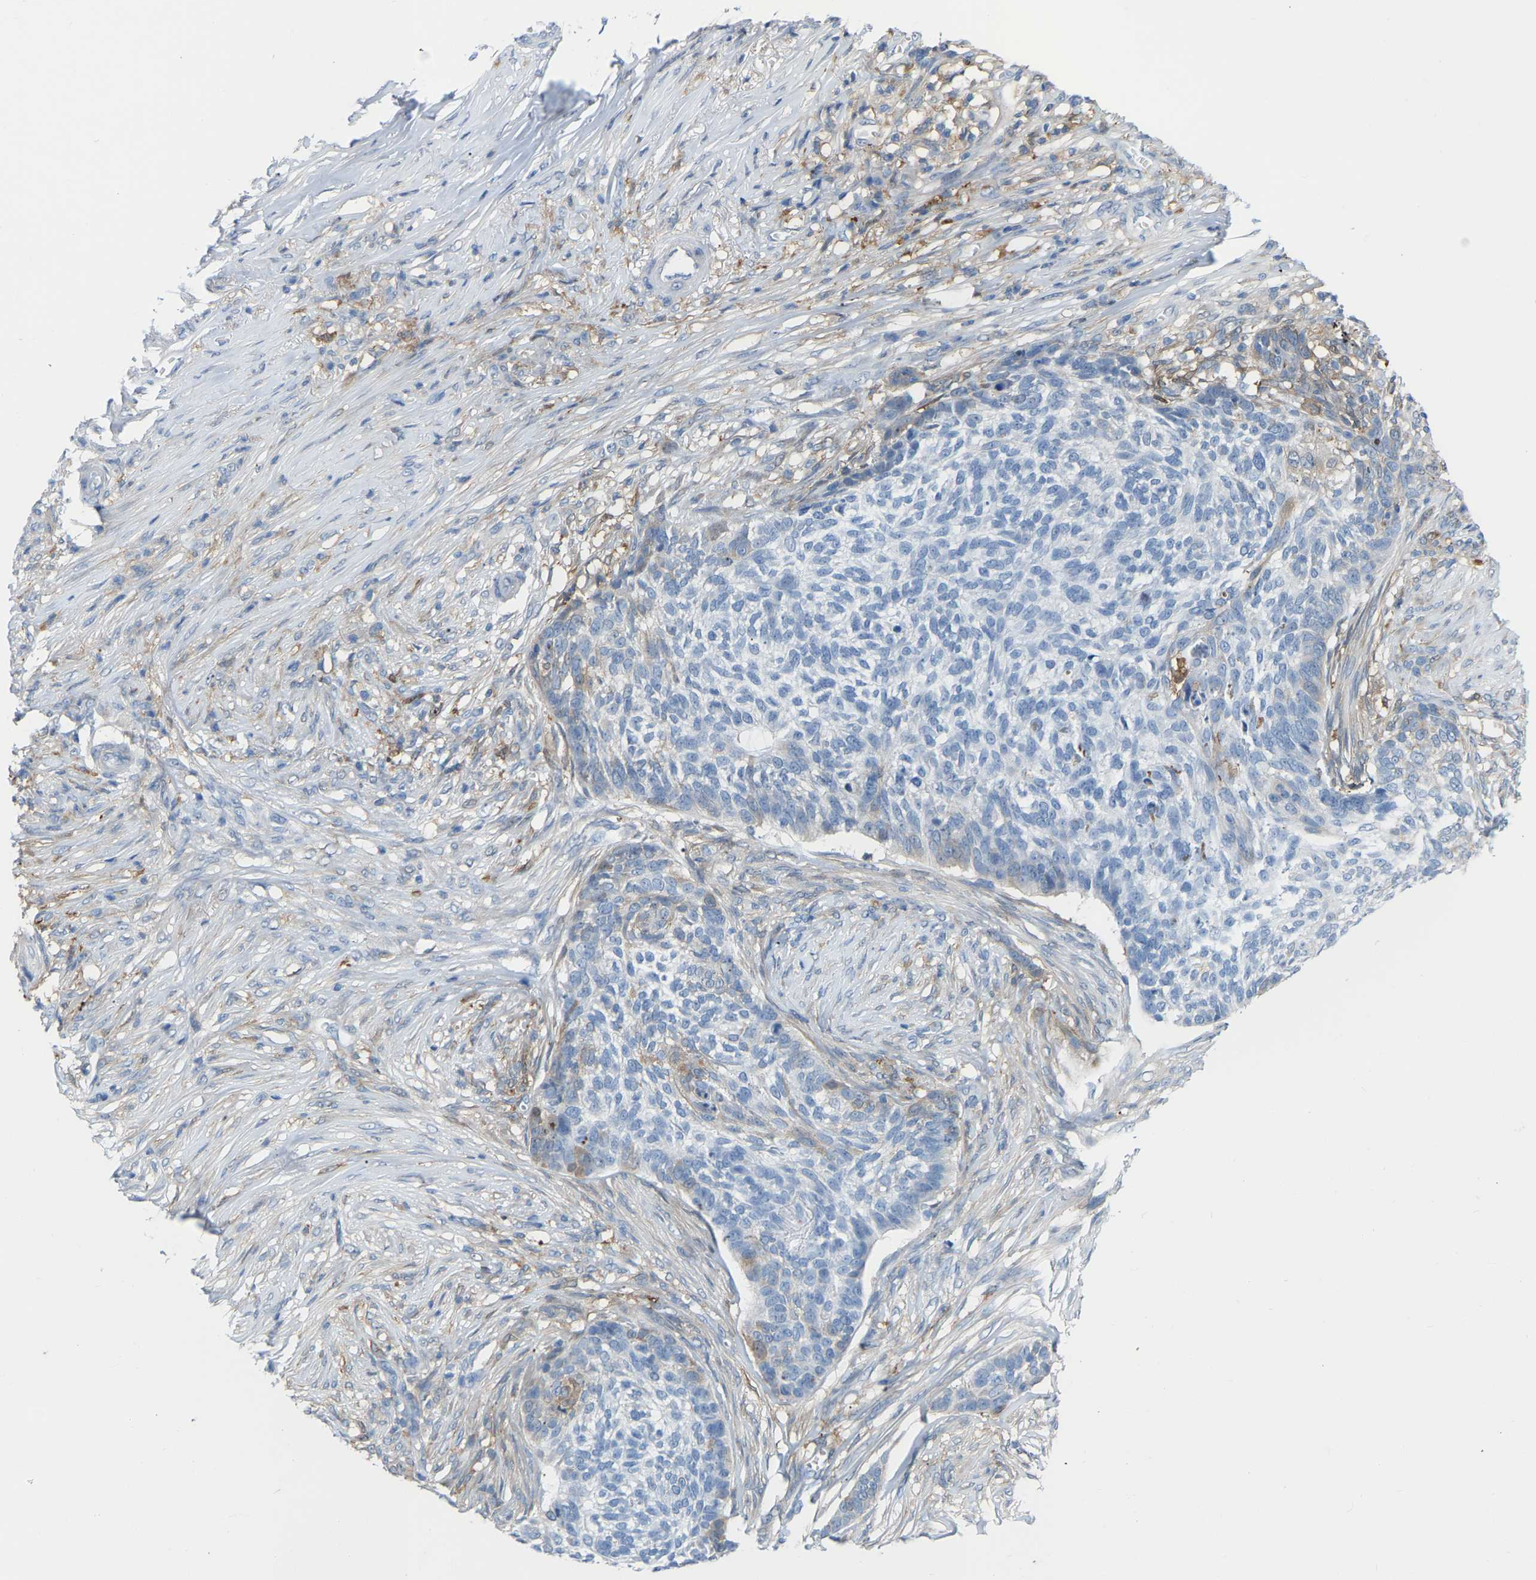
{"staining": {"intensity": "weak", "quantity": "<25%", "location": "cytoplasmic/membranous"}, "tissue": "skin cancer", "cell_type": "Tumor cells", "image_type": "cancer", "snomed": [{"axis": "morphology", "description": "Basal cell carcinoma"}, {"axis": "topography", "description": "Skin"}], "caption": "Photomicrograph shows no protein staining in tumor cells of basal cell carcinoma (skin) tissue.", "gene": "ABTB2", "patient": {"sex": "male", "age": 85}}